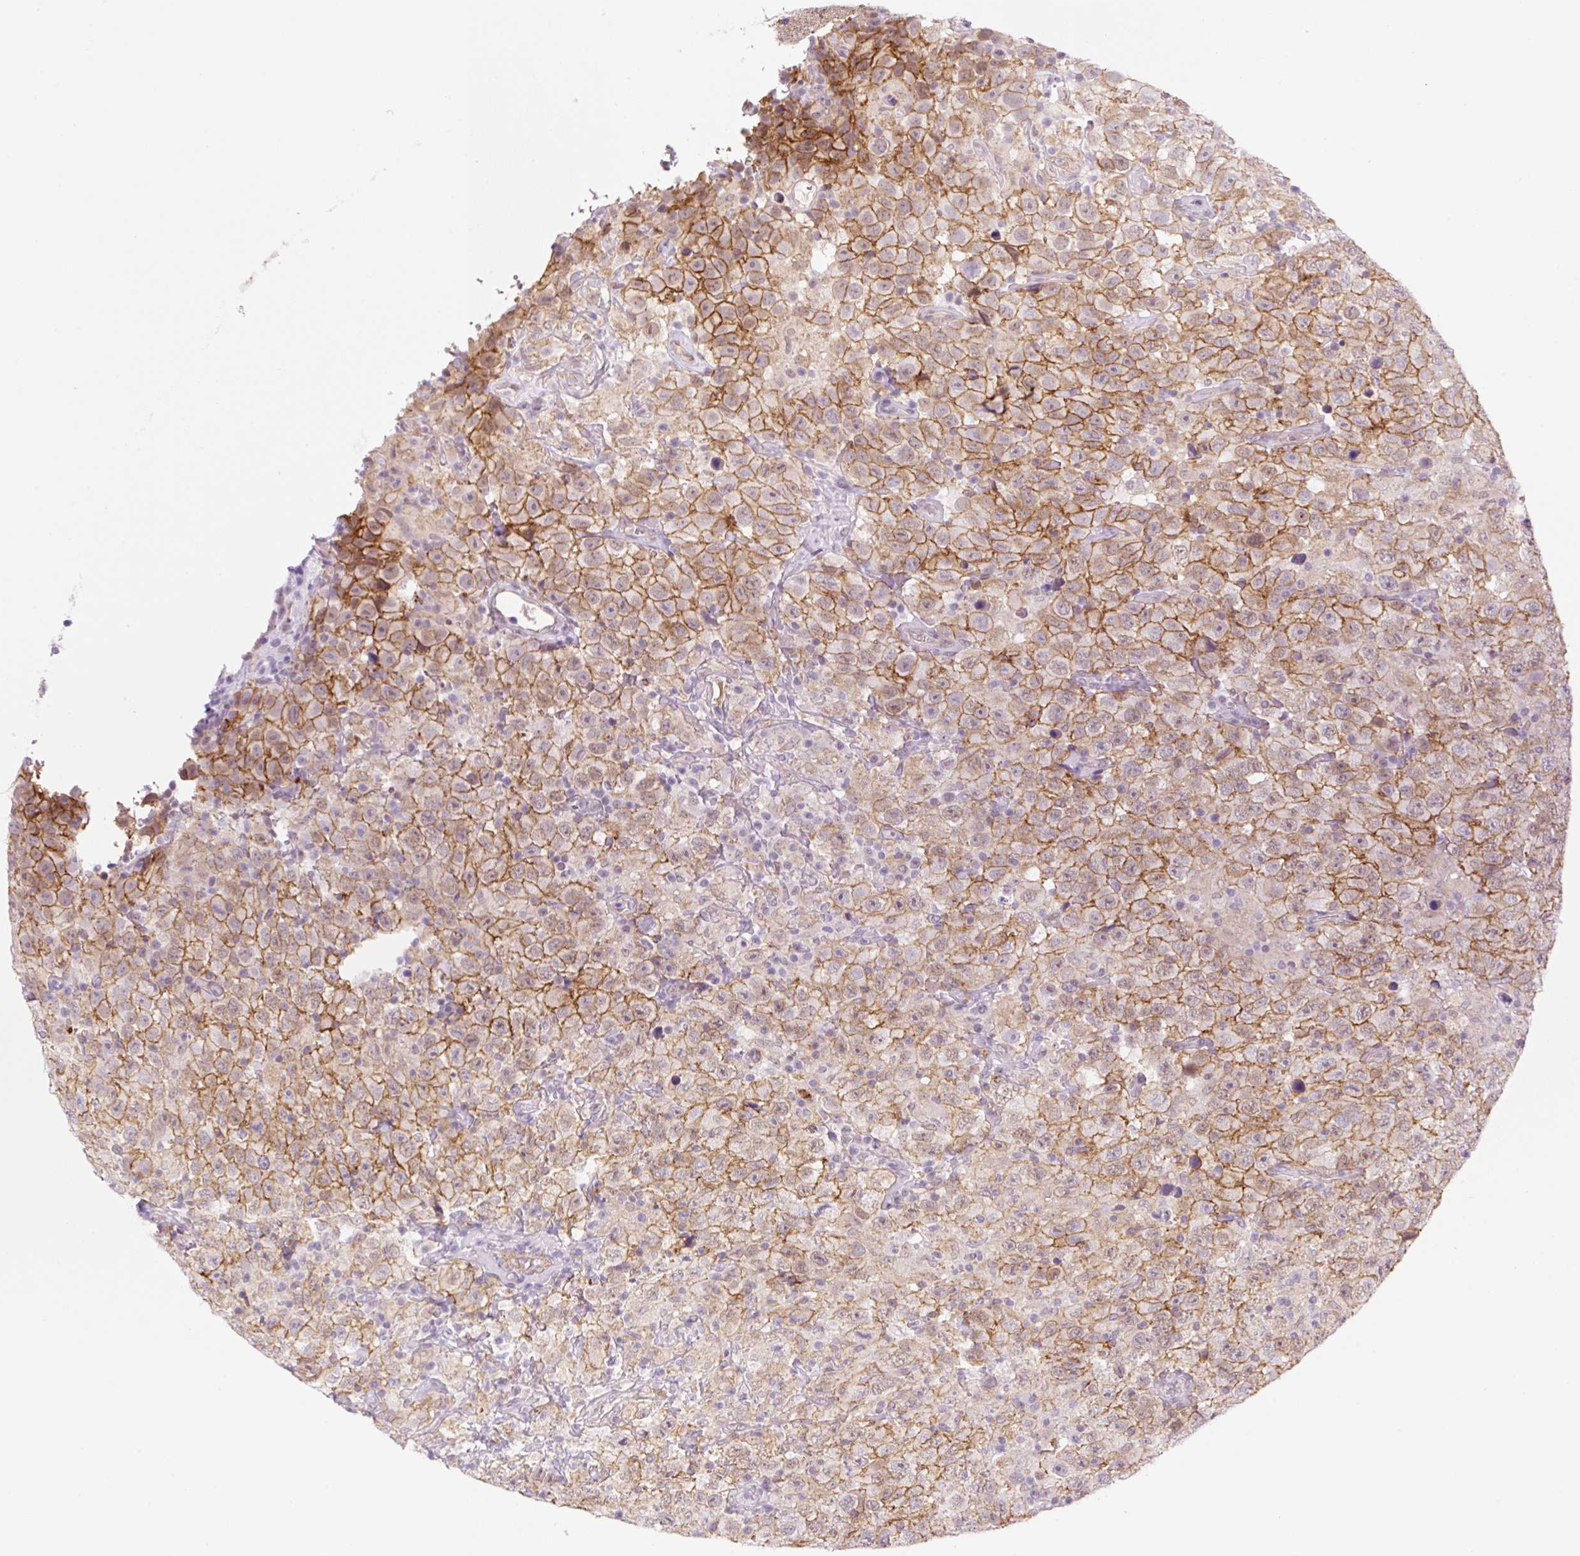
{"staining": {"intensity": "moderate", "quantity": ">75%", "location": "cytoplasmic/membranous"}, "tissue": "testis cancer", "cell_type": "Tumor cells", "image_type": "cancer", "snomed": [{"axis": "morphology", "description": "Seminoma, NOS"}, {"axis": "topography", "description": "Testis"}], "caption": "Human seminoma (testis) stained with a protein marker demonstrates moderate staining in tumor cells.", "gene": "PALM3", "patient": {"sex": "male", "age": 41}}